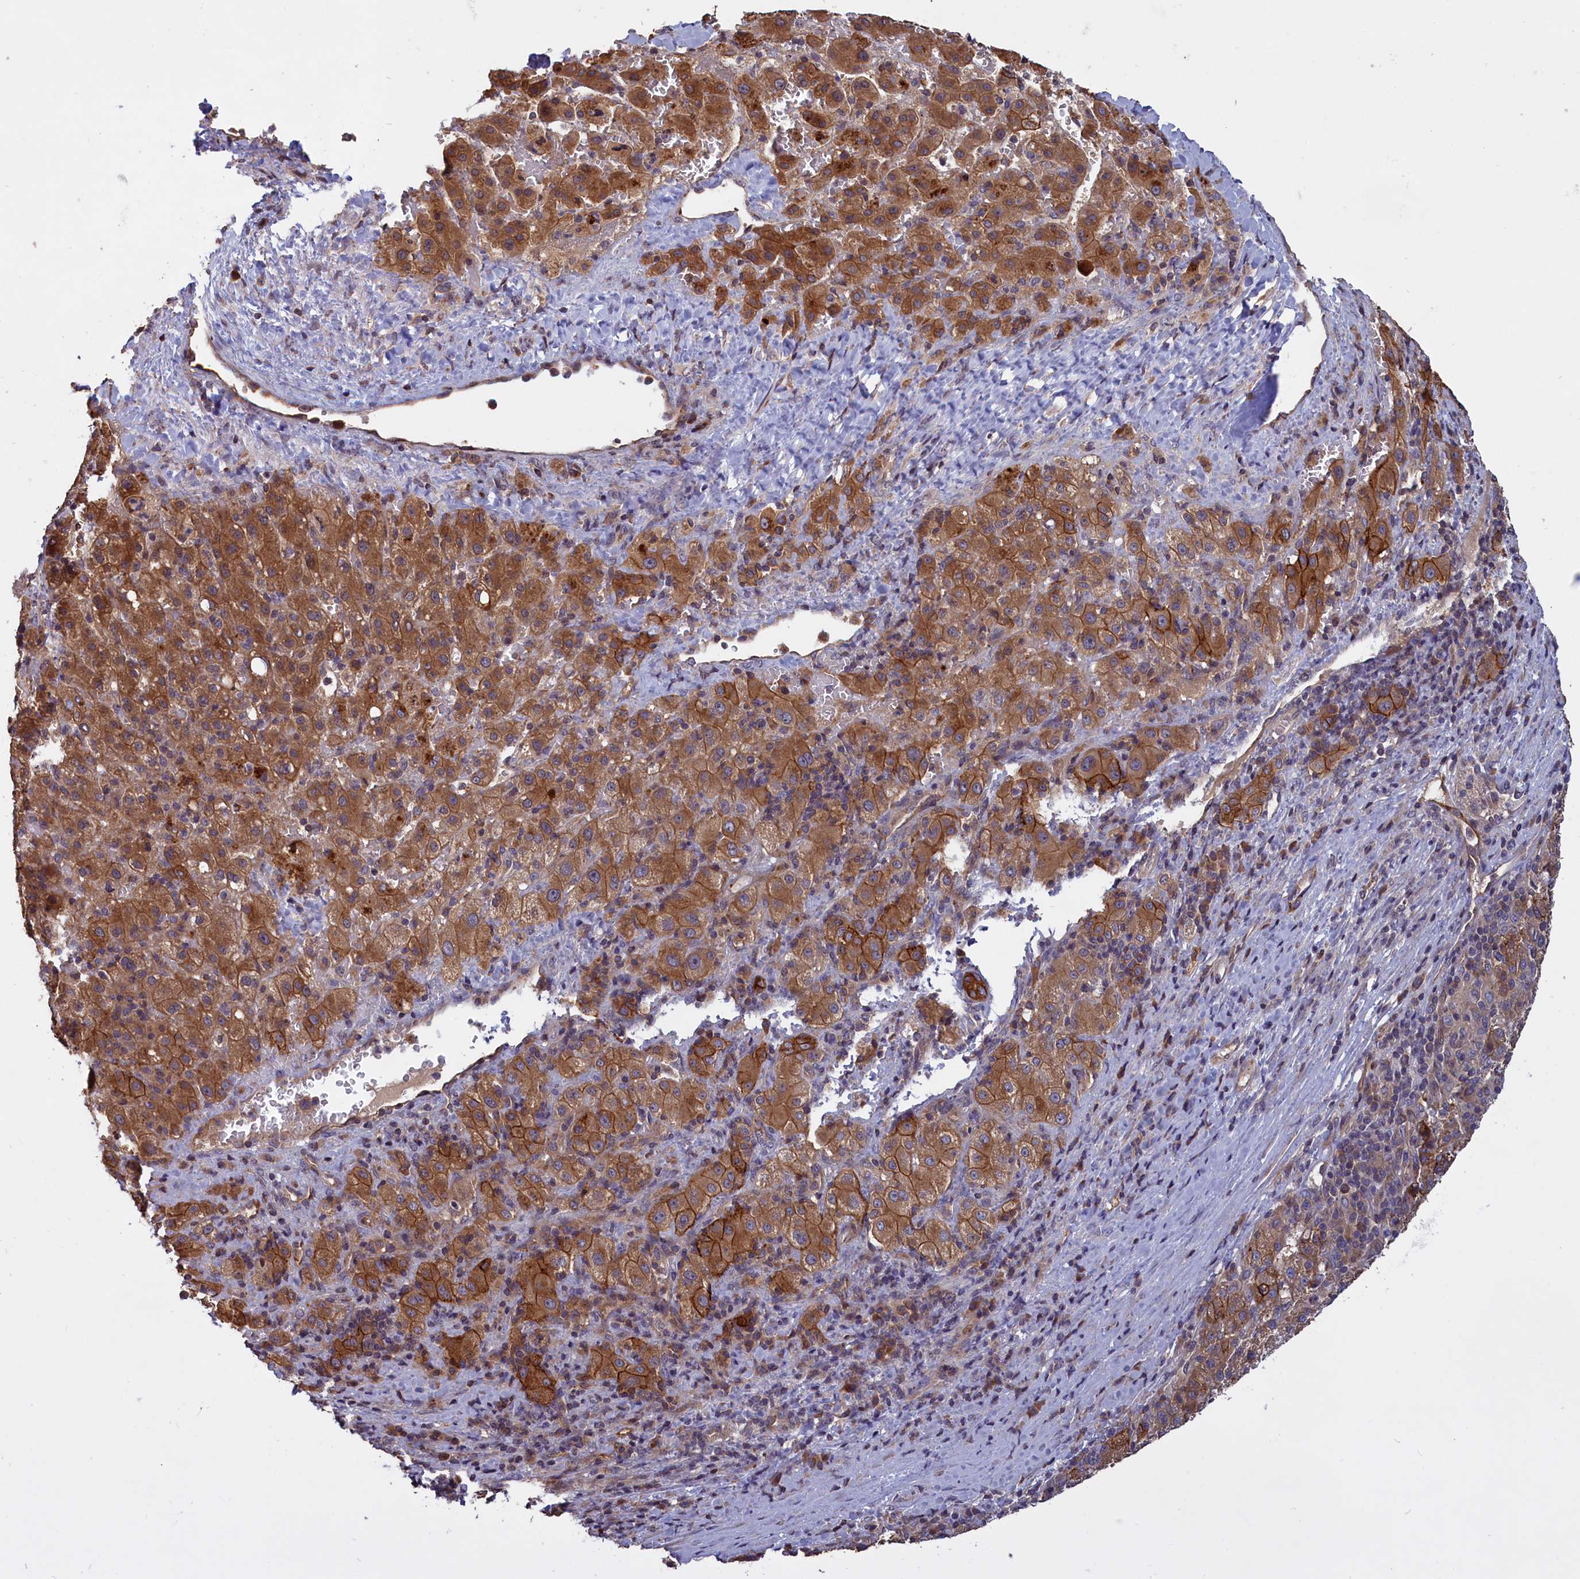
{"staining": {"intensity": "moderate", "quantity": ">75%", "location": "cytoplasmic/membranous"}, "tissue": "liver cancer", "cell_type": "Tumor cells", "image_type": "cancer", "snomed": [{"axis": "morphology", "description": "Carcinoma, Hepatocellular, NOS"}, {"axis": "topography", "description": "Liver"}], "caption": "This histopathology image demonstrates immunohistochemistry staining of human liver cancer, with medium moderate cytoplasmic/membranous staining in approximately >75% of tumor cells.", "gene": "DENND1B", "patient": {"sex": "female", "age": 58}}